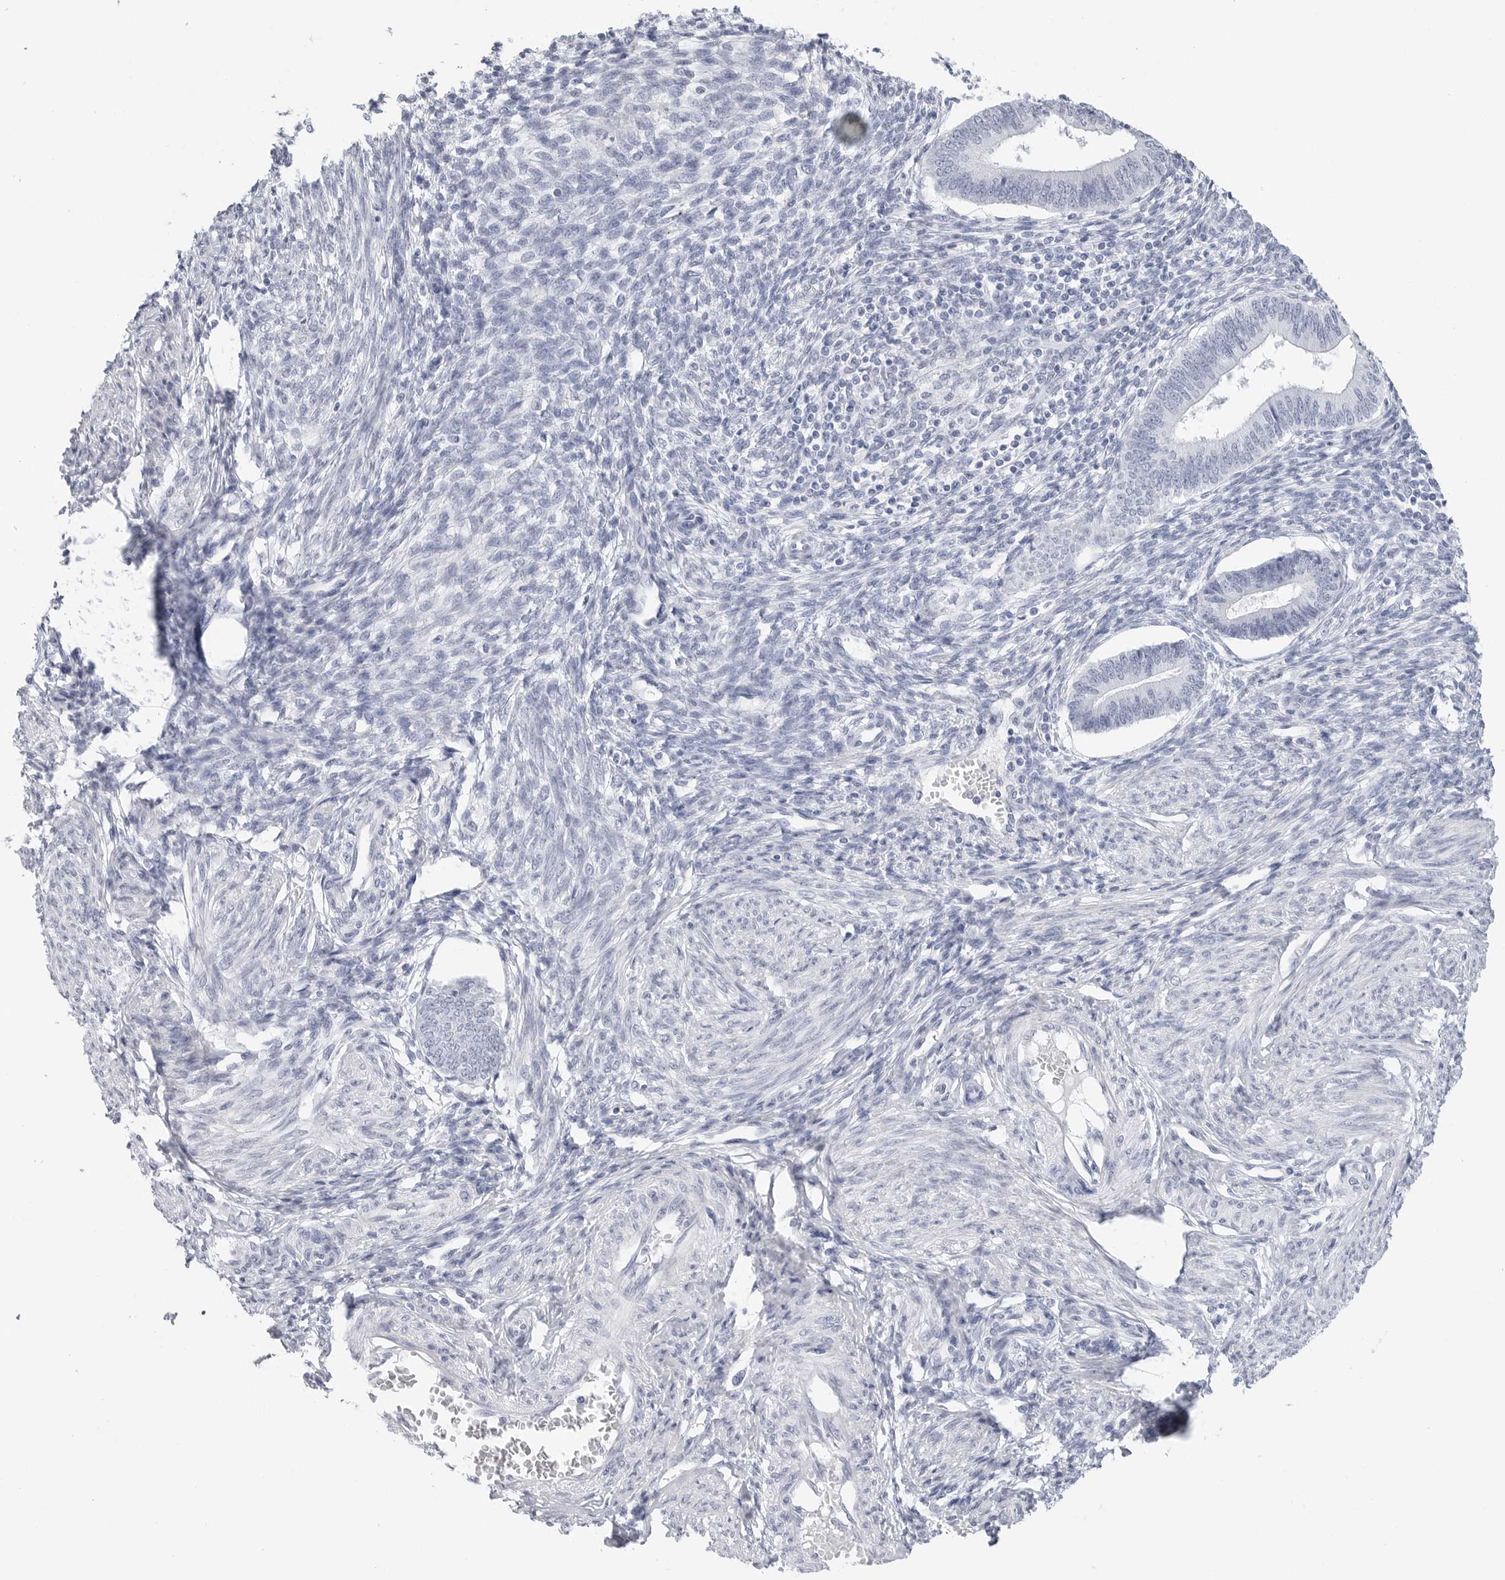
{"staining": {"intensity": "negative", "quantity": "none", "location": "none"}, "tissue": "endometrium", "cell_type": "Cells in endometrial stroma", "image_type": "normal", "snomed": [{"axis": "morphology", "description": "Normal tissue, NOS"}, {"axis": "topography", "description": "Endometrium"}], "caption": "Micrograph shows no significant protein expression in cells in endometrial stroma of benign endometrium.", "gene": "SLC19A1", "patient": {"sex": "female", "age": 46}}